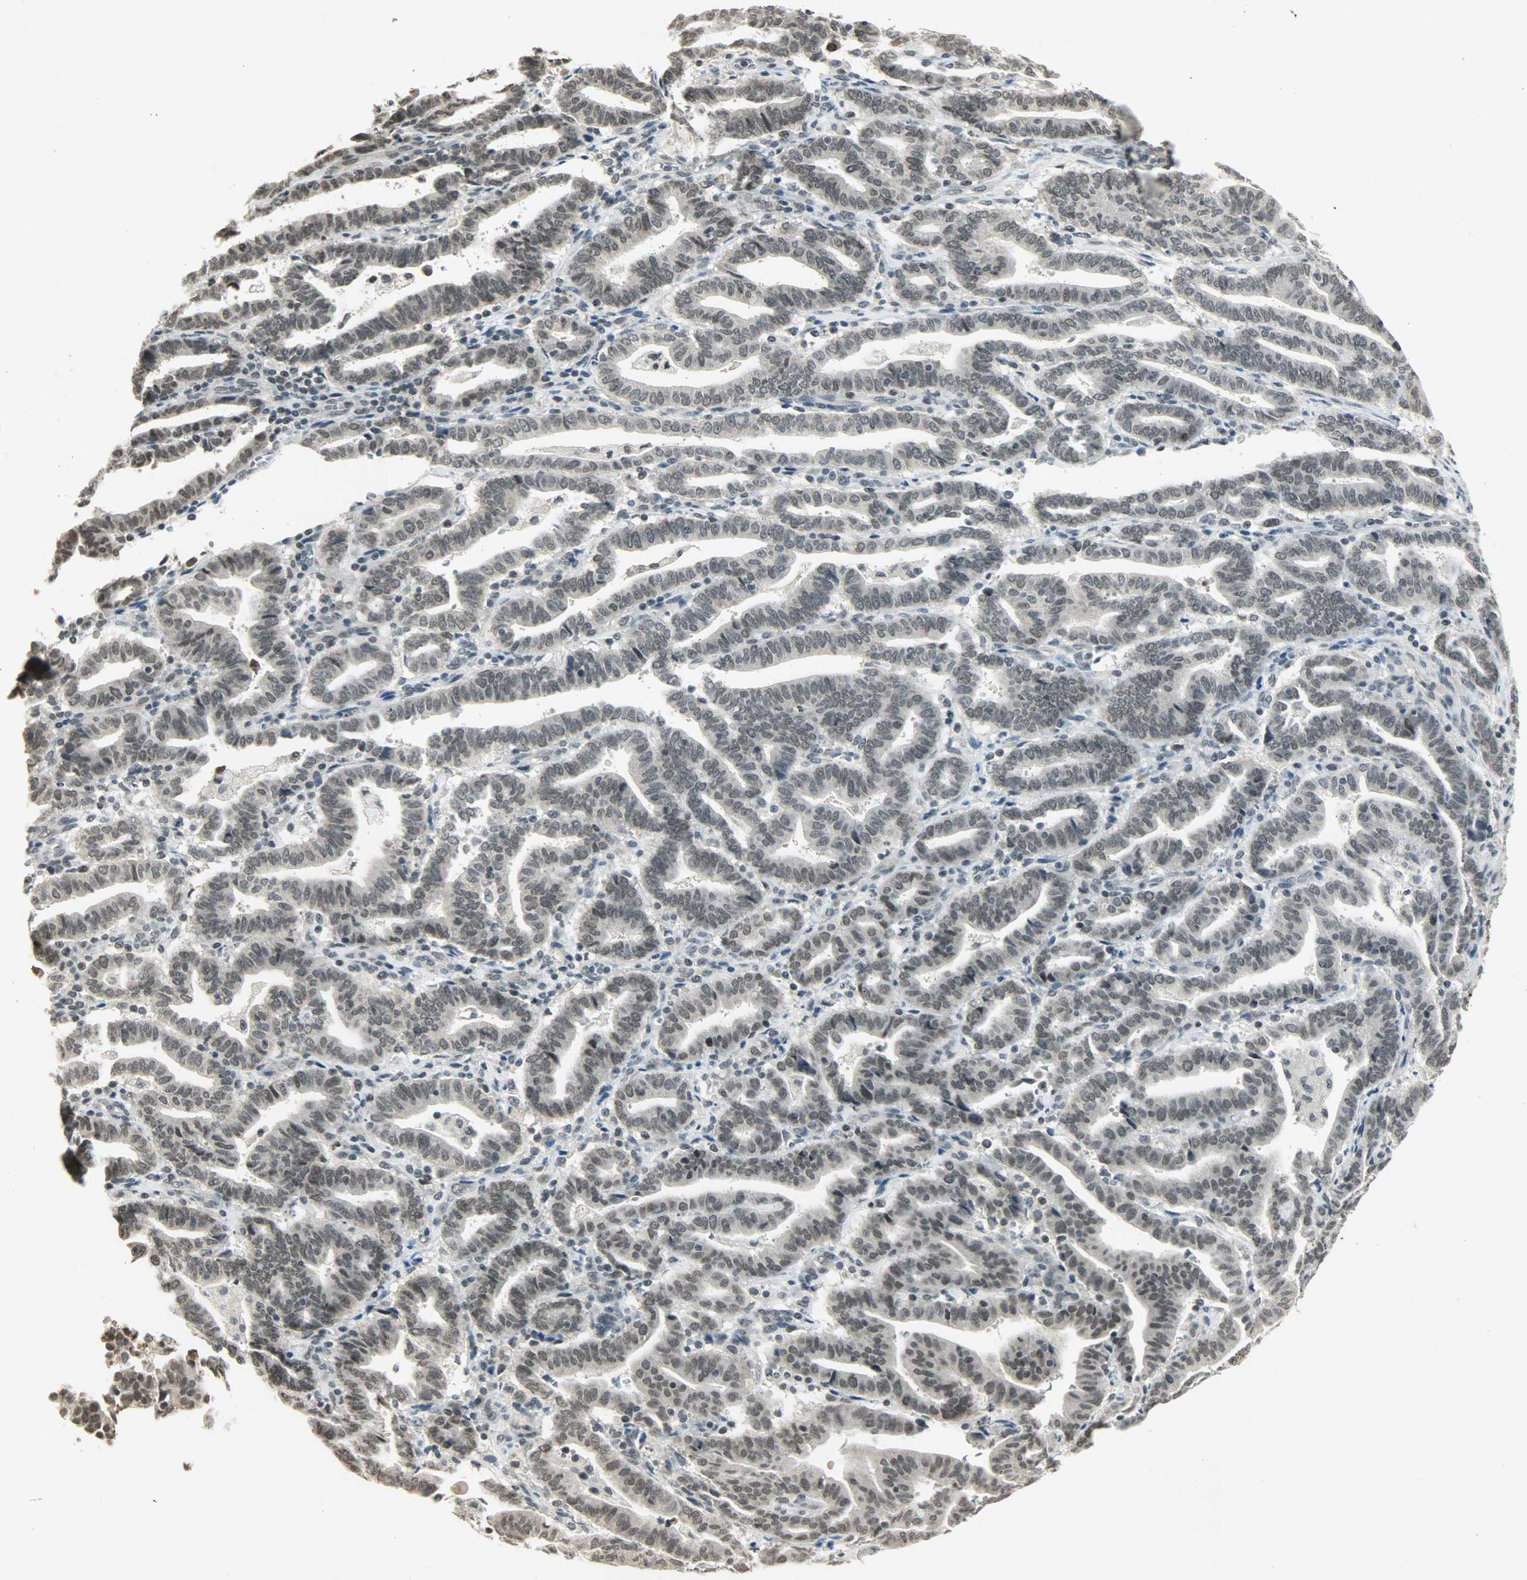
{"staining": {"intensity": "weak", "quantity": "25%-75%", "location": "nuclear"}, "tissue": "endometrial cancer", "cell_type": "Tumor cells", "image_type": "cancer", "snomed": [{"axis": "morphology", "description": "Adenocarcinoma, NOS"}, {"axis": "topography", "description": "Uterus"}], "caption": "There is low levels of weak nuclear positivity in tumor cells of adenocarcinoma (endometrial), as demonstrated by immunohistochemical staining (brown color).", "gene": "SMARCA5", "patient": {"sex": "female", "age": 83}}